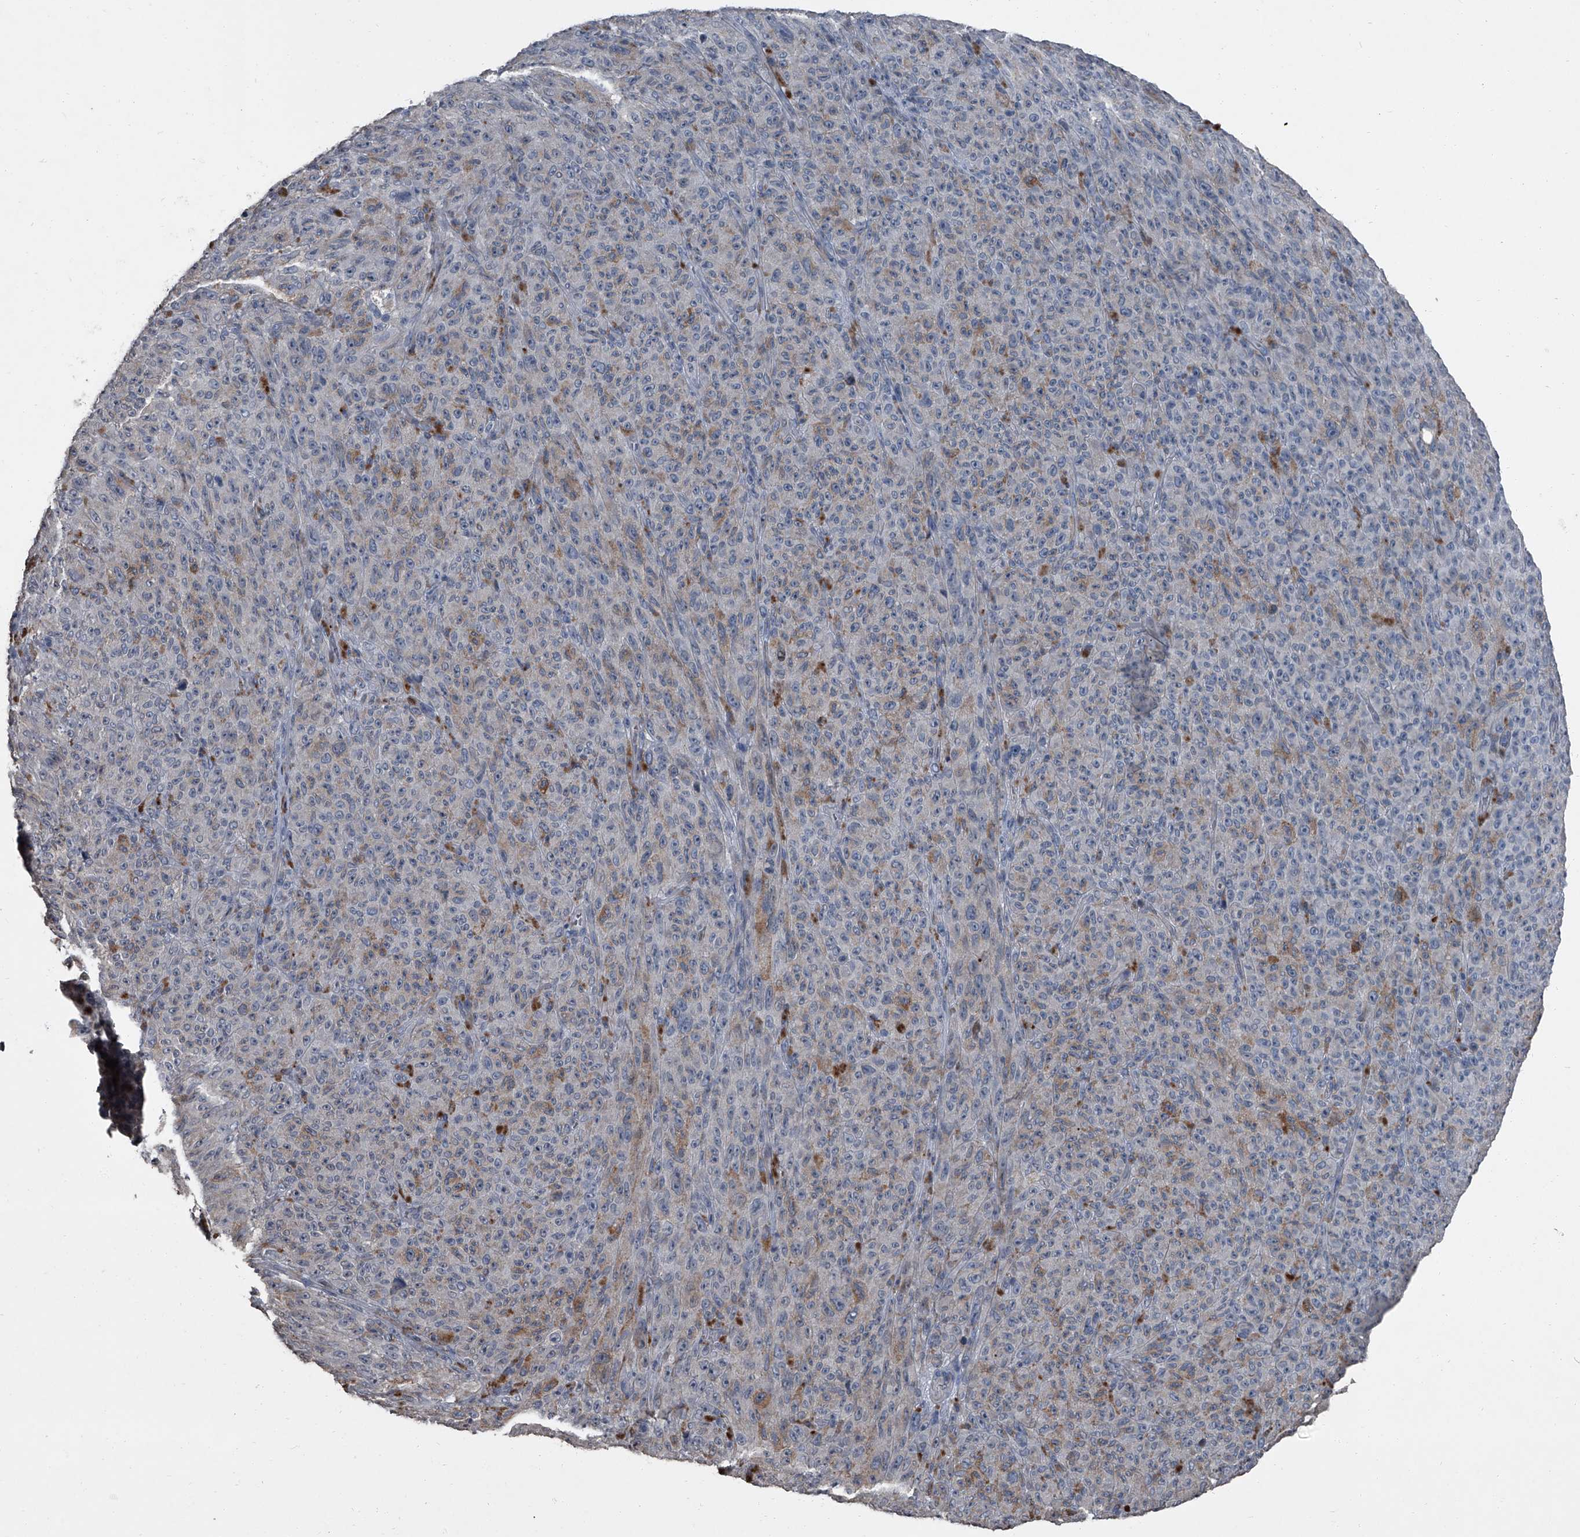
{"staining": {"intensity": "negative", "quantity": "none", "location": "none"}, "tissue": "melanoma", "cell_type": "Tumor cells", "image_type": "cancer", "snomed": [{"axis": "morphology", "description": "Malignant melanoma, NOS"}, {"axis": "topography", "description": "Skin"}], "caption": "IHC of human malignant melanoma shows no staining in tumor cells.", "gene": "HEPHL1", "patient": {"sex": "female", "age": 82}}